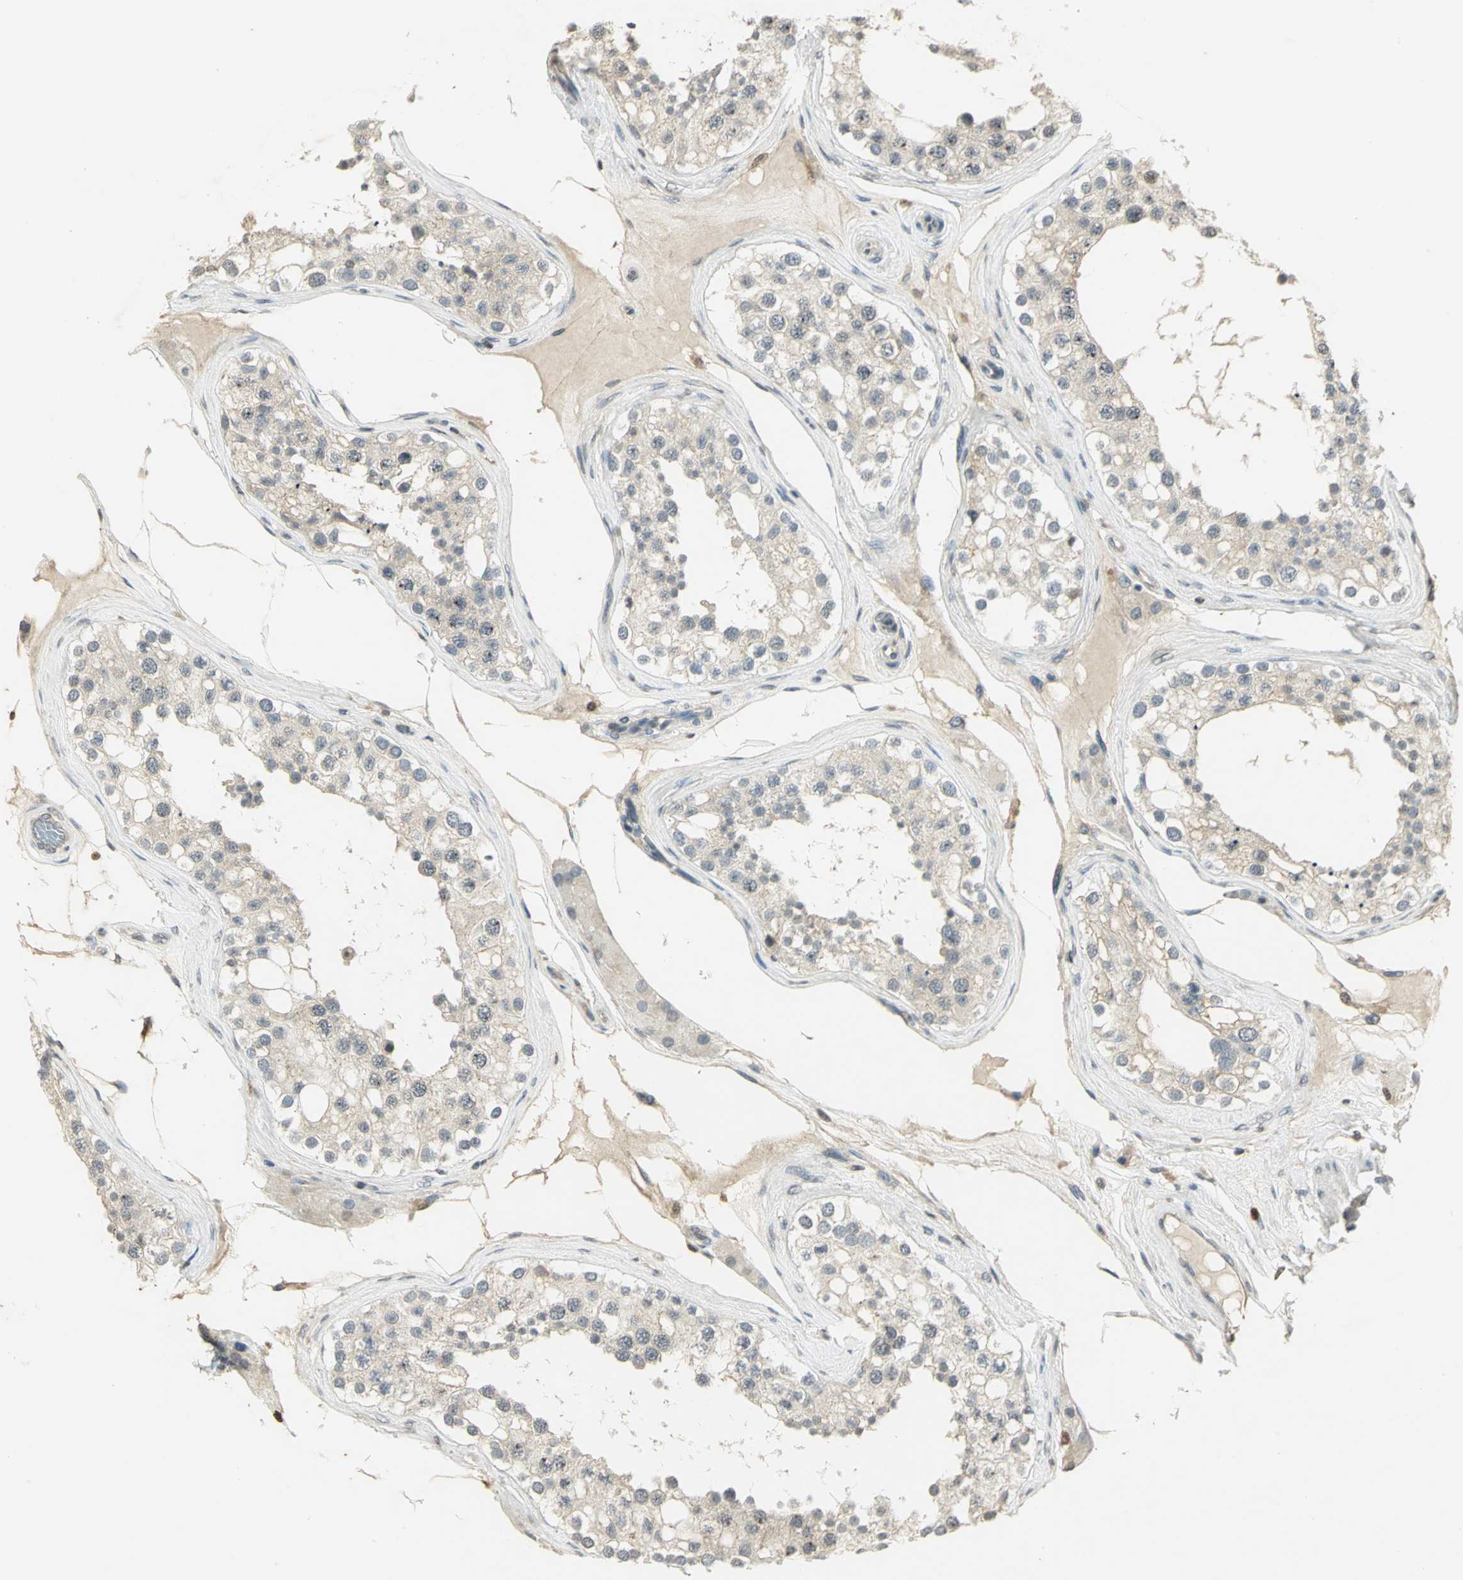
{"staining": {"intensity": "negative", "quantity": "none", "location": "none"}, "tissue": "testis", "cell_type": "Cells in seminiferous ducts", "image_type": "normal", "snomed": [{"axis": "morphology", "description": "Normal tissue, NOS"}, {"axis": "topography", "description": "Testis"}], "caption": "Cells in seminiferous ducts show no significant staining in benign testis. (IHC, brightfield microscopy, high magnification).", "gene": "IL16", "patient": {"sex": "male", "age": 68}}